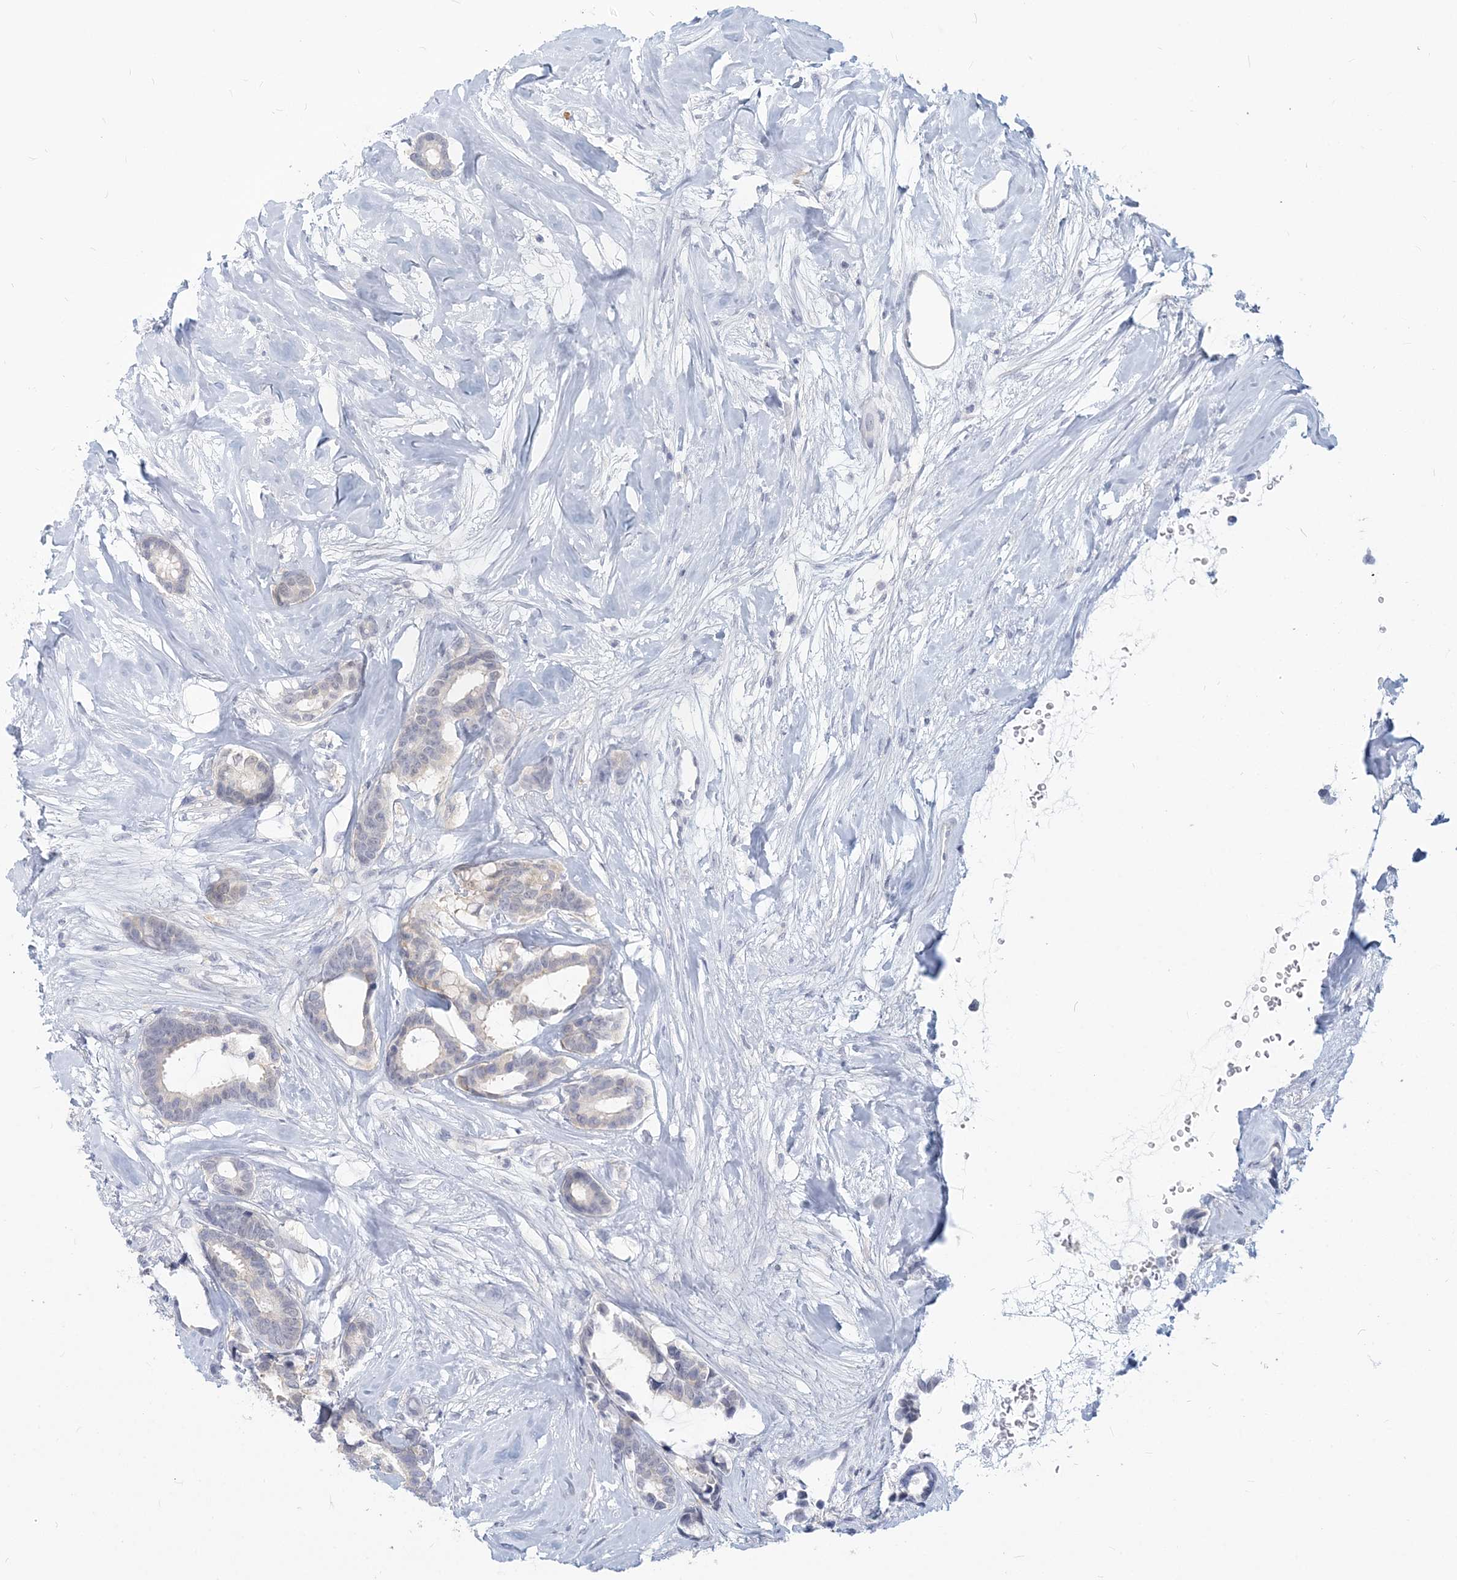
{"staining": {"intensity": "negative", "quantity": "none", "location": "none"}, "tissue": "breast cancer", "cell_type": "Tumor cells", "image_type": "cancer", "snomed": [{"axis": "morphology", "description": "Duct carcinoma"}, {"axis": "topography", "description": "Breast"}], "caption": "DAB immunohistochemical staining of breast cancer (intraductal carcinoma) reveals no significant positivity in tumor cells.", "gene": "GMPPA", "patient": {"sex": "female", "age": 87}}